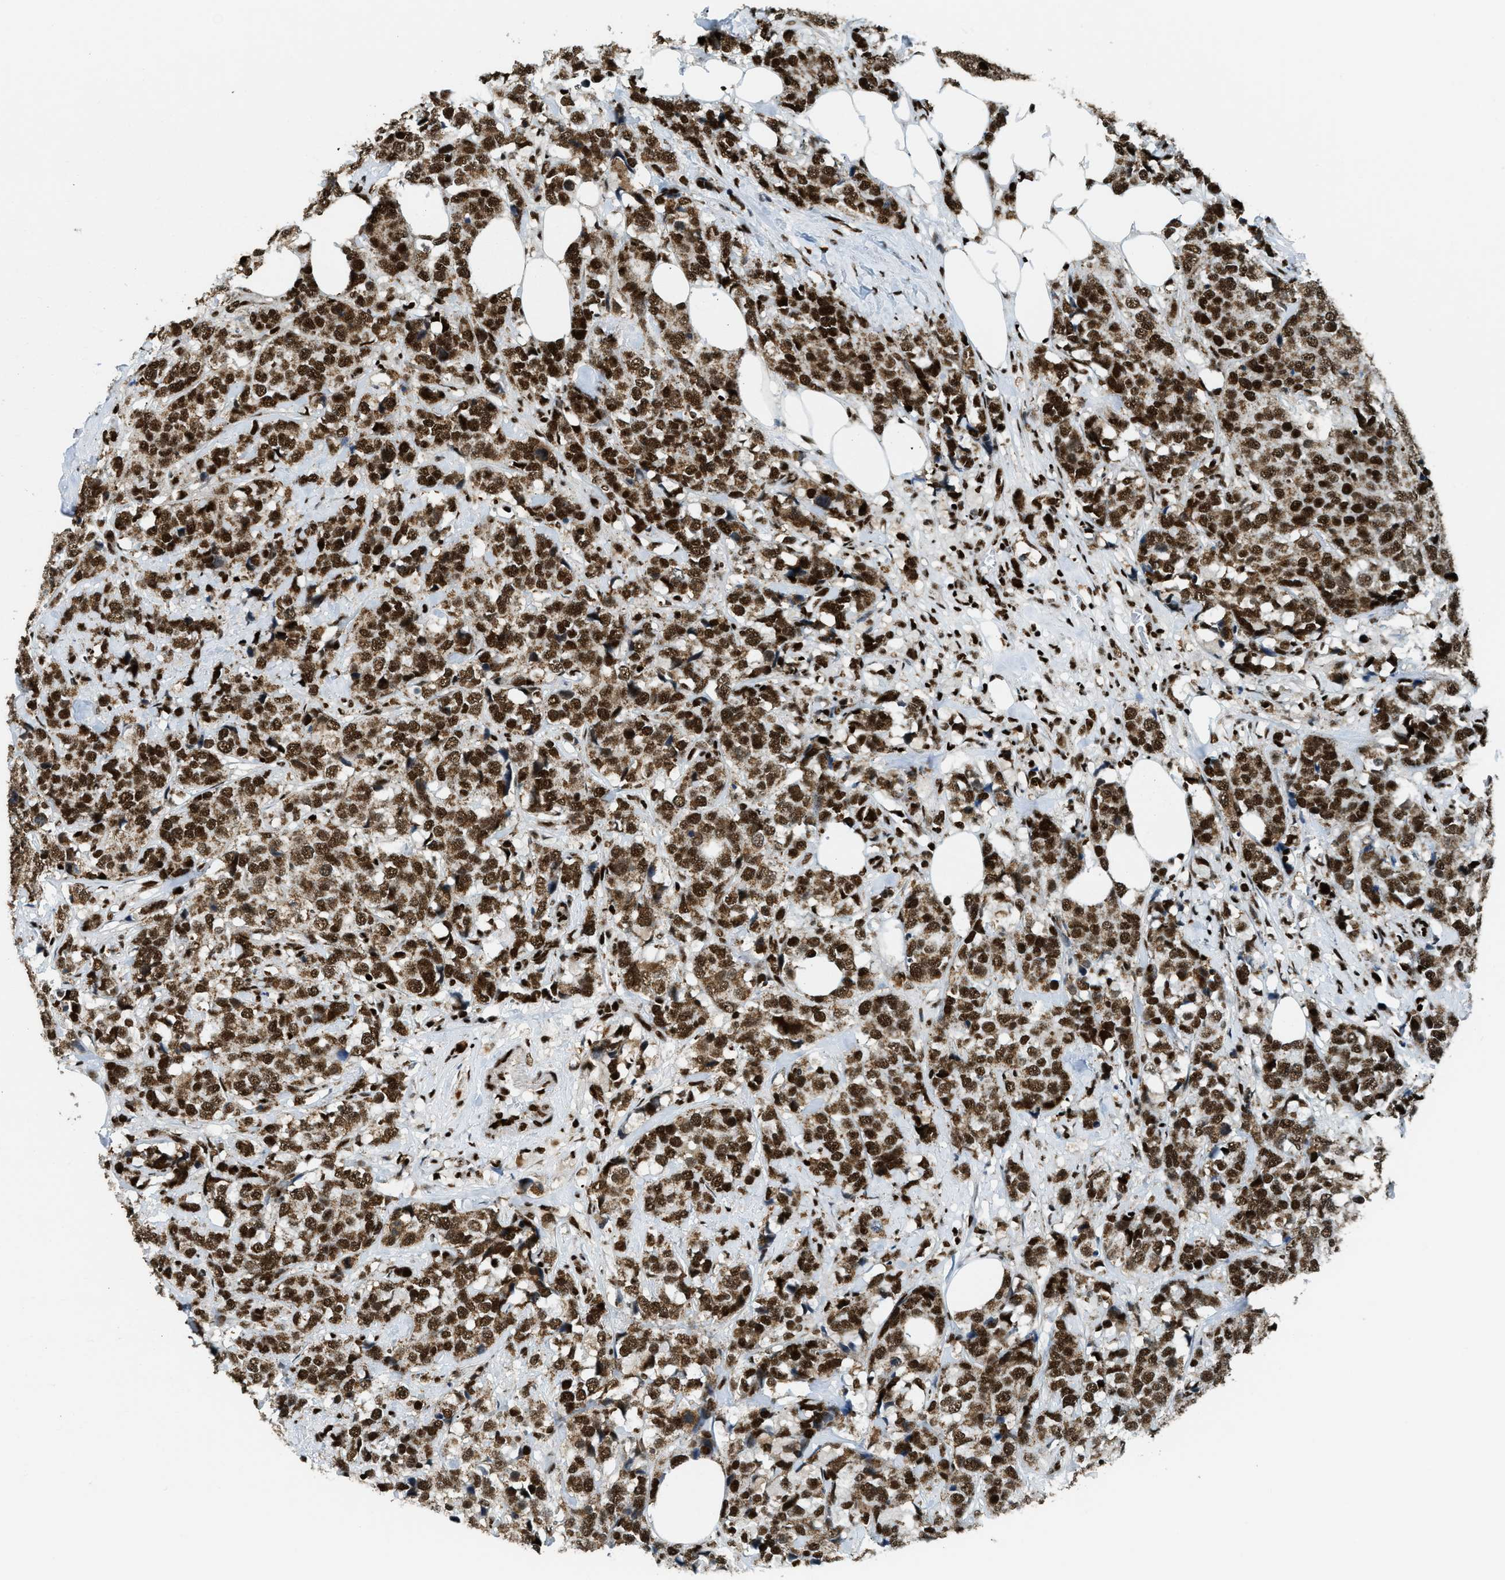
{"staining": {"intensity": "strong", "quantity": ">75%", "location": "cytoplasmic/membranous,nuclear"}, "tissue": "breast cancer", "cell_type": "Tumor cells", "image_type": "cancer", "snomed": [{"axis": "morphology", "description": "Lobular carcinoma"}, {"axis": "topography", "description": "Breast"}], "caption": "A high-resolution image shows IHC staining of lobular carcinoma (breast), which shows strong cytoplasmic/membranous and nuclear positivity in about >75% of tumor cells.", "gene": "GABPB1", "patient": {"sex": "female", "age": 59}}